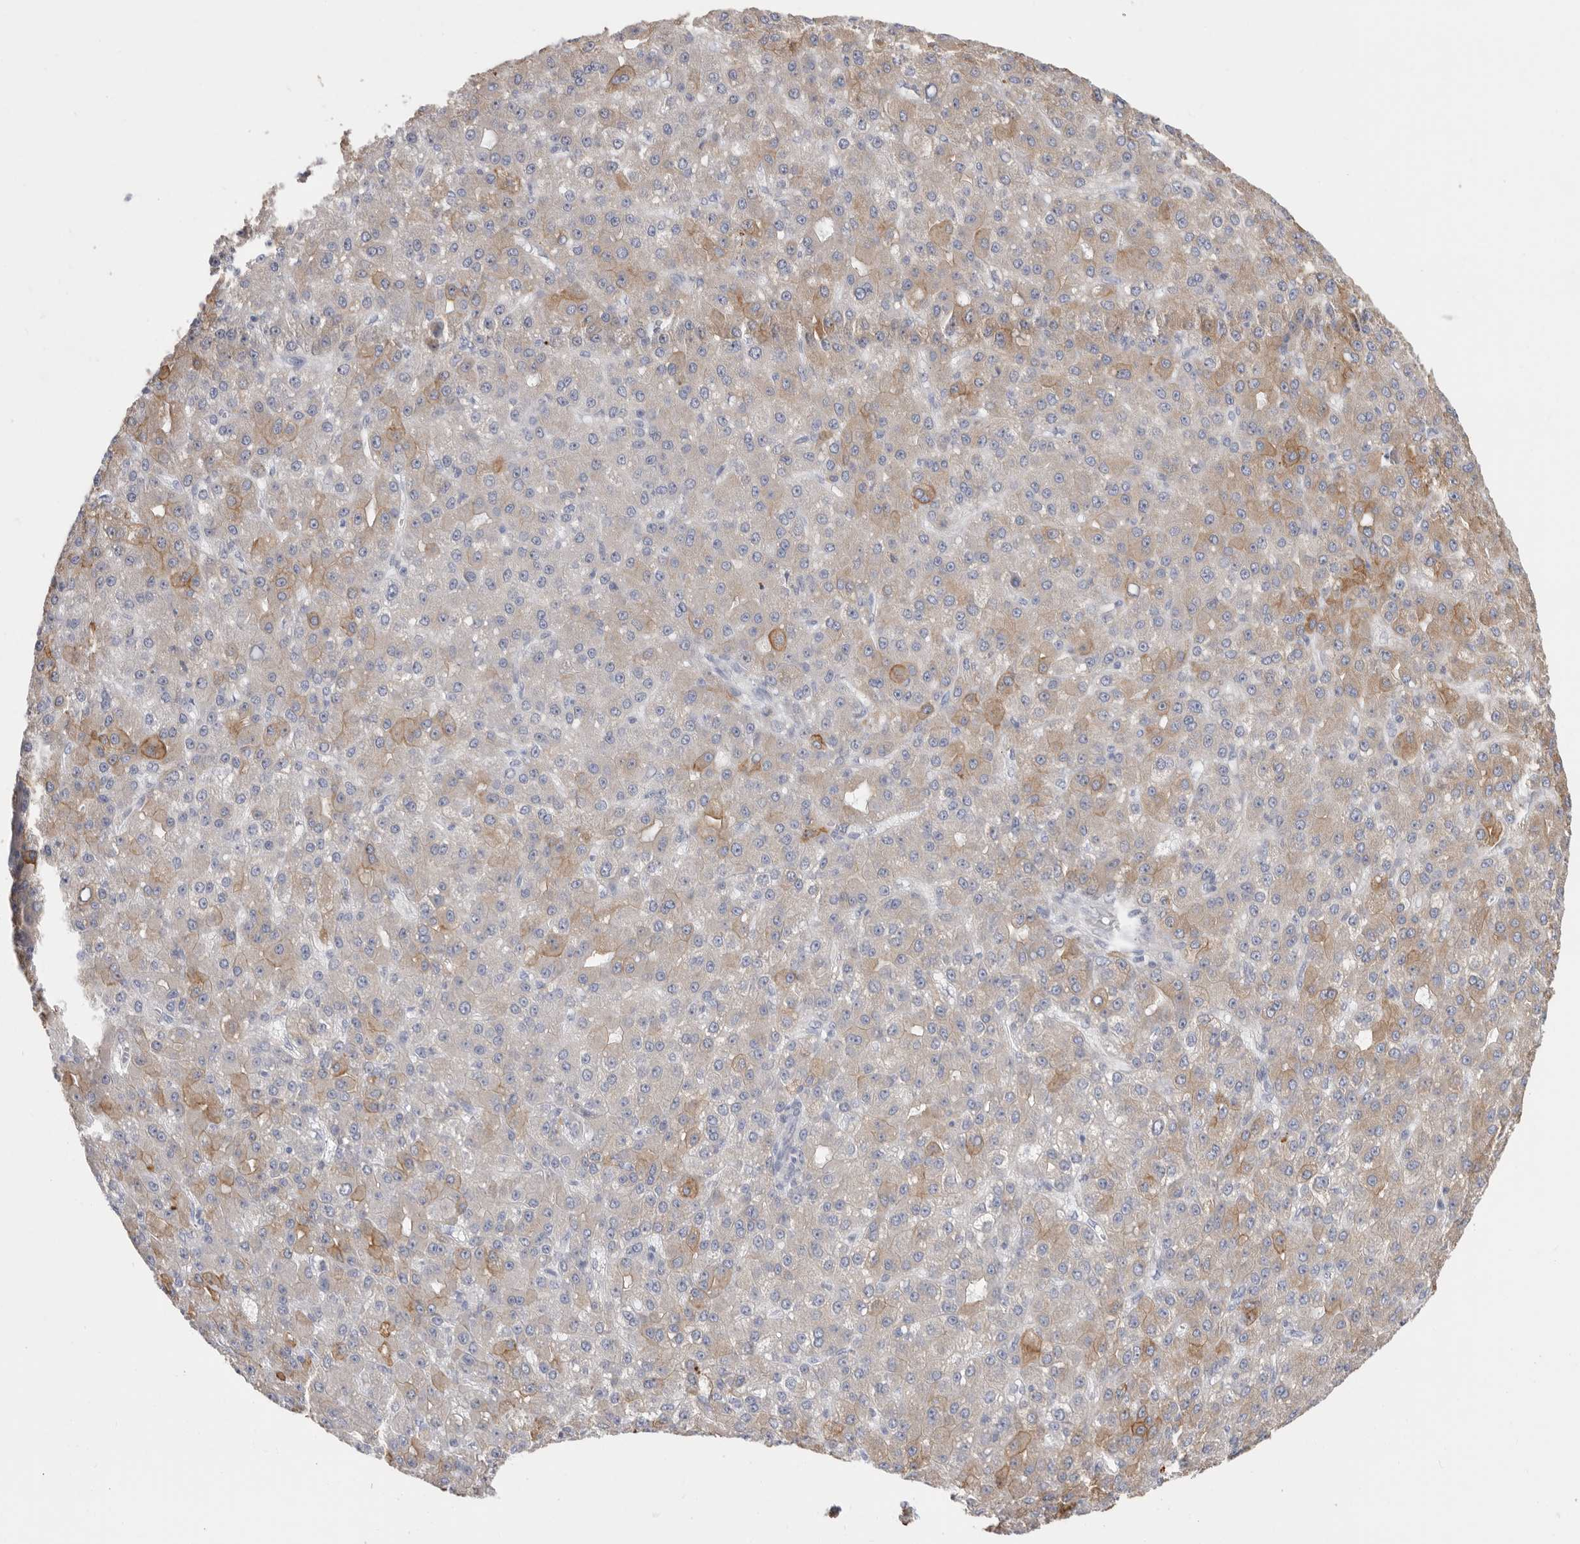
{"staining": {"intensity": "moderate", "quantity": "<25%", "location": "cytoplasmic/membranous"}, "tissue": "liver cancer", "cell_type": "Tumor cells", "image_type": "cancer", "snomed": [{"axis": "morphology", "description": "Carcinoma, Hepatocellular, NOS"}, {"axis": "topography", "description": "Liver"}], "caption": "The image reveals staining of hepatocellular carcinoma (liver), revealing moderate cytoplasmic/membranous protein expression (brown color) within tumor cells.", "gene": "MTFR1L", "patient": {"sex": "male", "age": 67}}